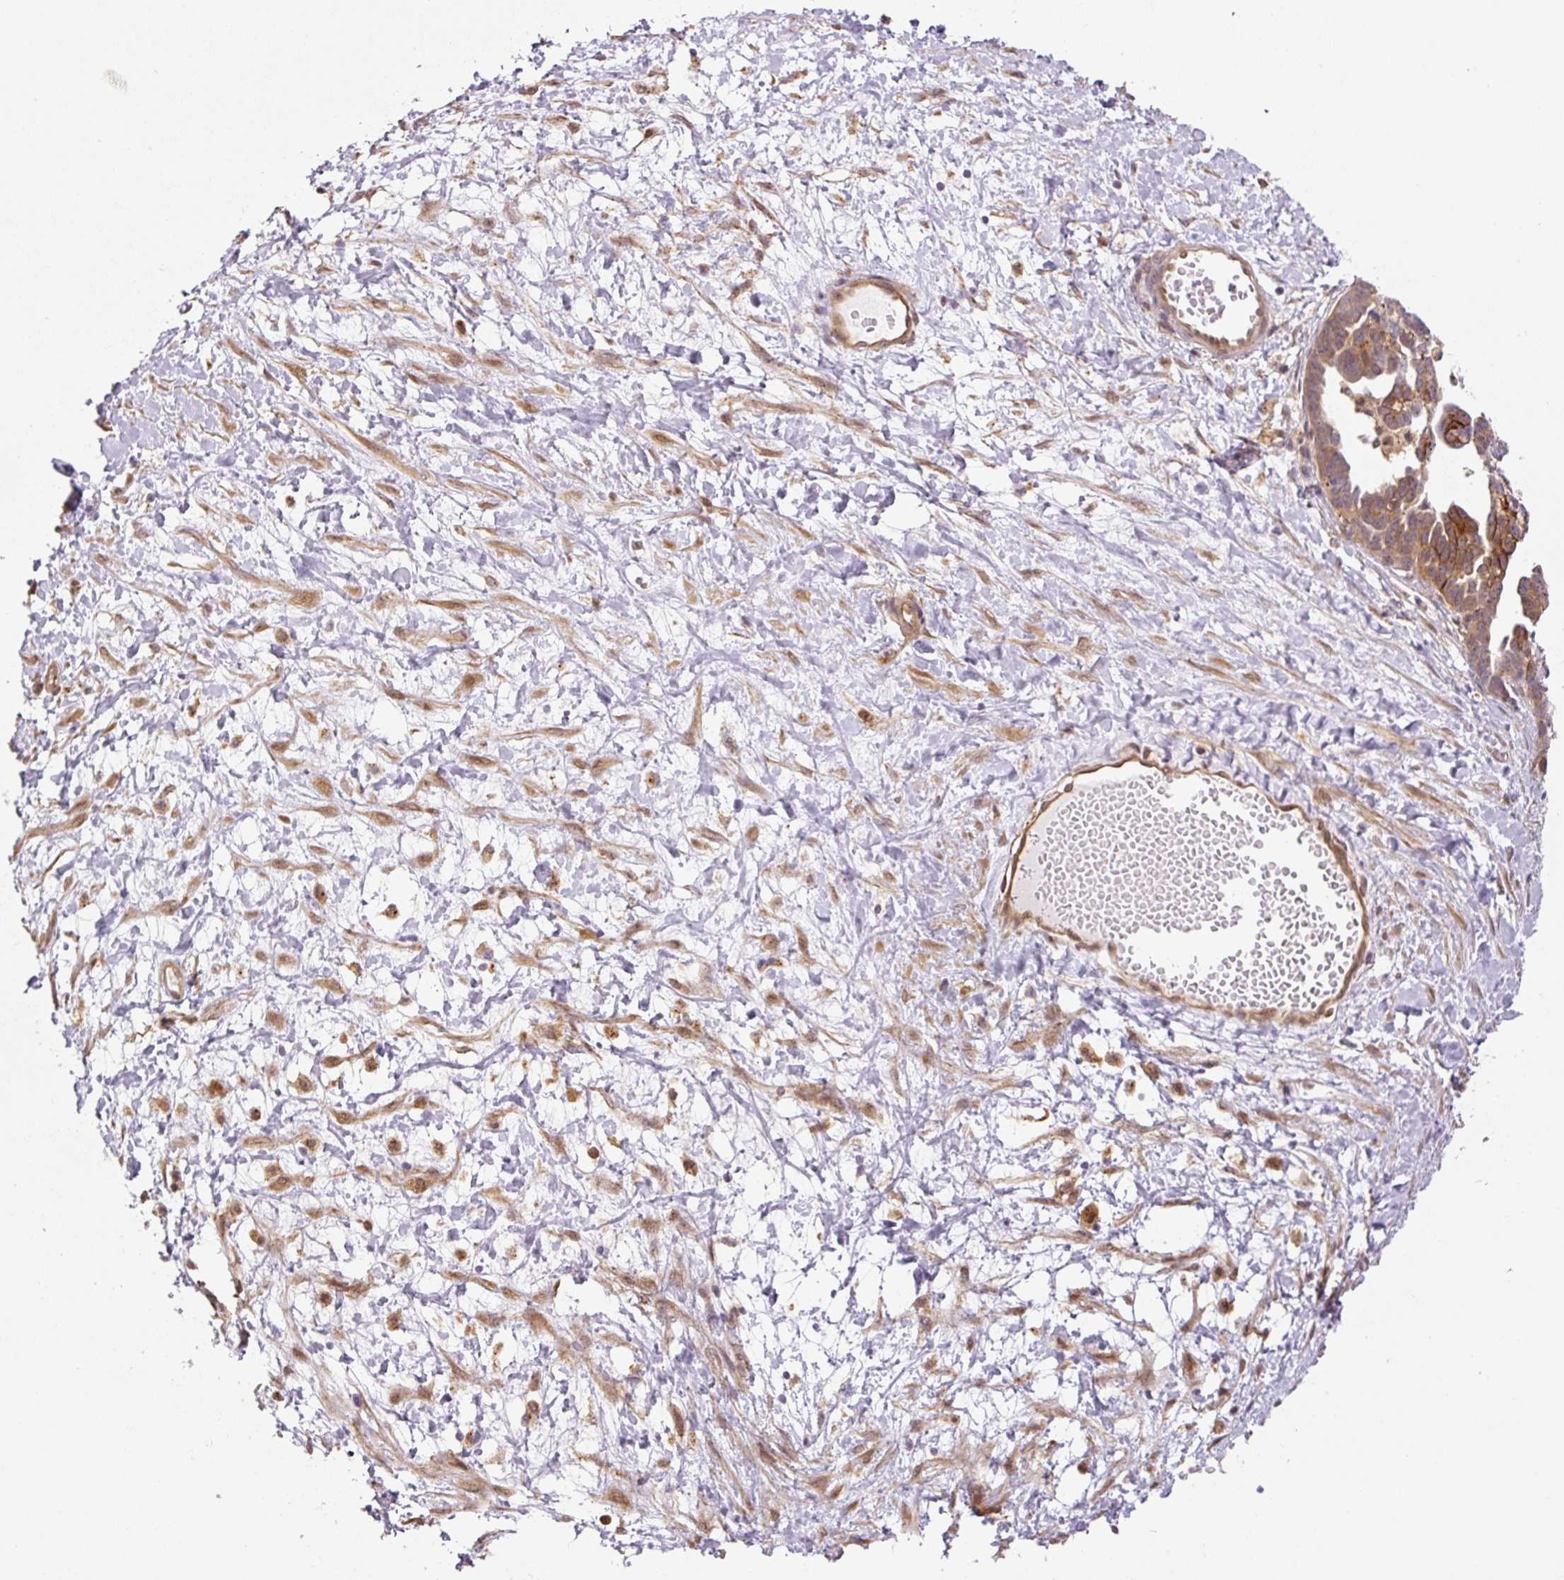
{"staining": {"intensity": "moderate", "quantity": ">75%", "location": "cytoplasmic/membranous"}, "tissue": "ovarian cancer", "cell_type": "Tumor cells", "image_type": "cancer", "snomed": [{"axis": "morphology", "description": "Cystadenocarcinoma, serous, NOS"}, {"axis": "topography", "description": "Ovary"}], "caption": "Brown immunohistochemical staining in ovarian cancer (serous cystadenocarcinoma) displays moderate cytoplasmic/membranous expression in approximately >75% of tumor cells.", "gene": "ZSWIM7", "patient": {"sex": "female", "age": 54}}